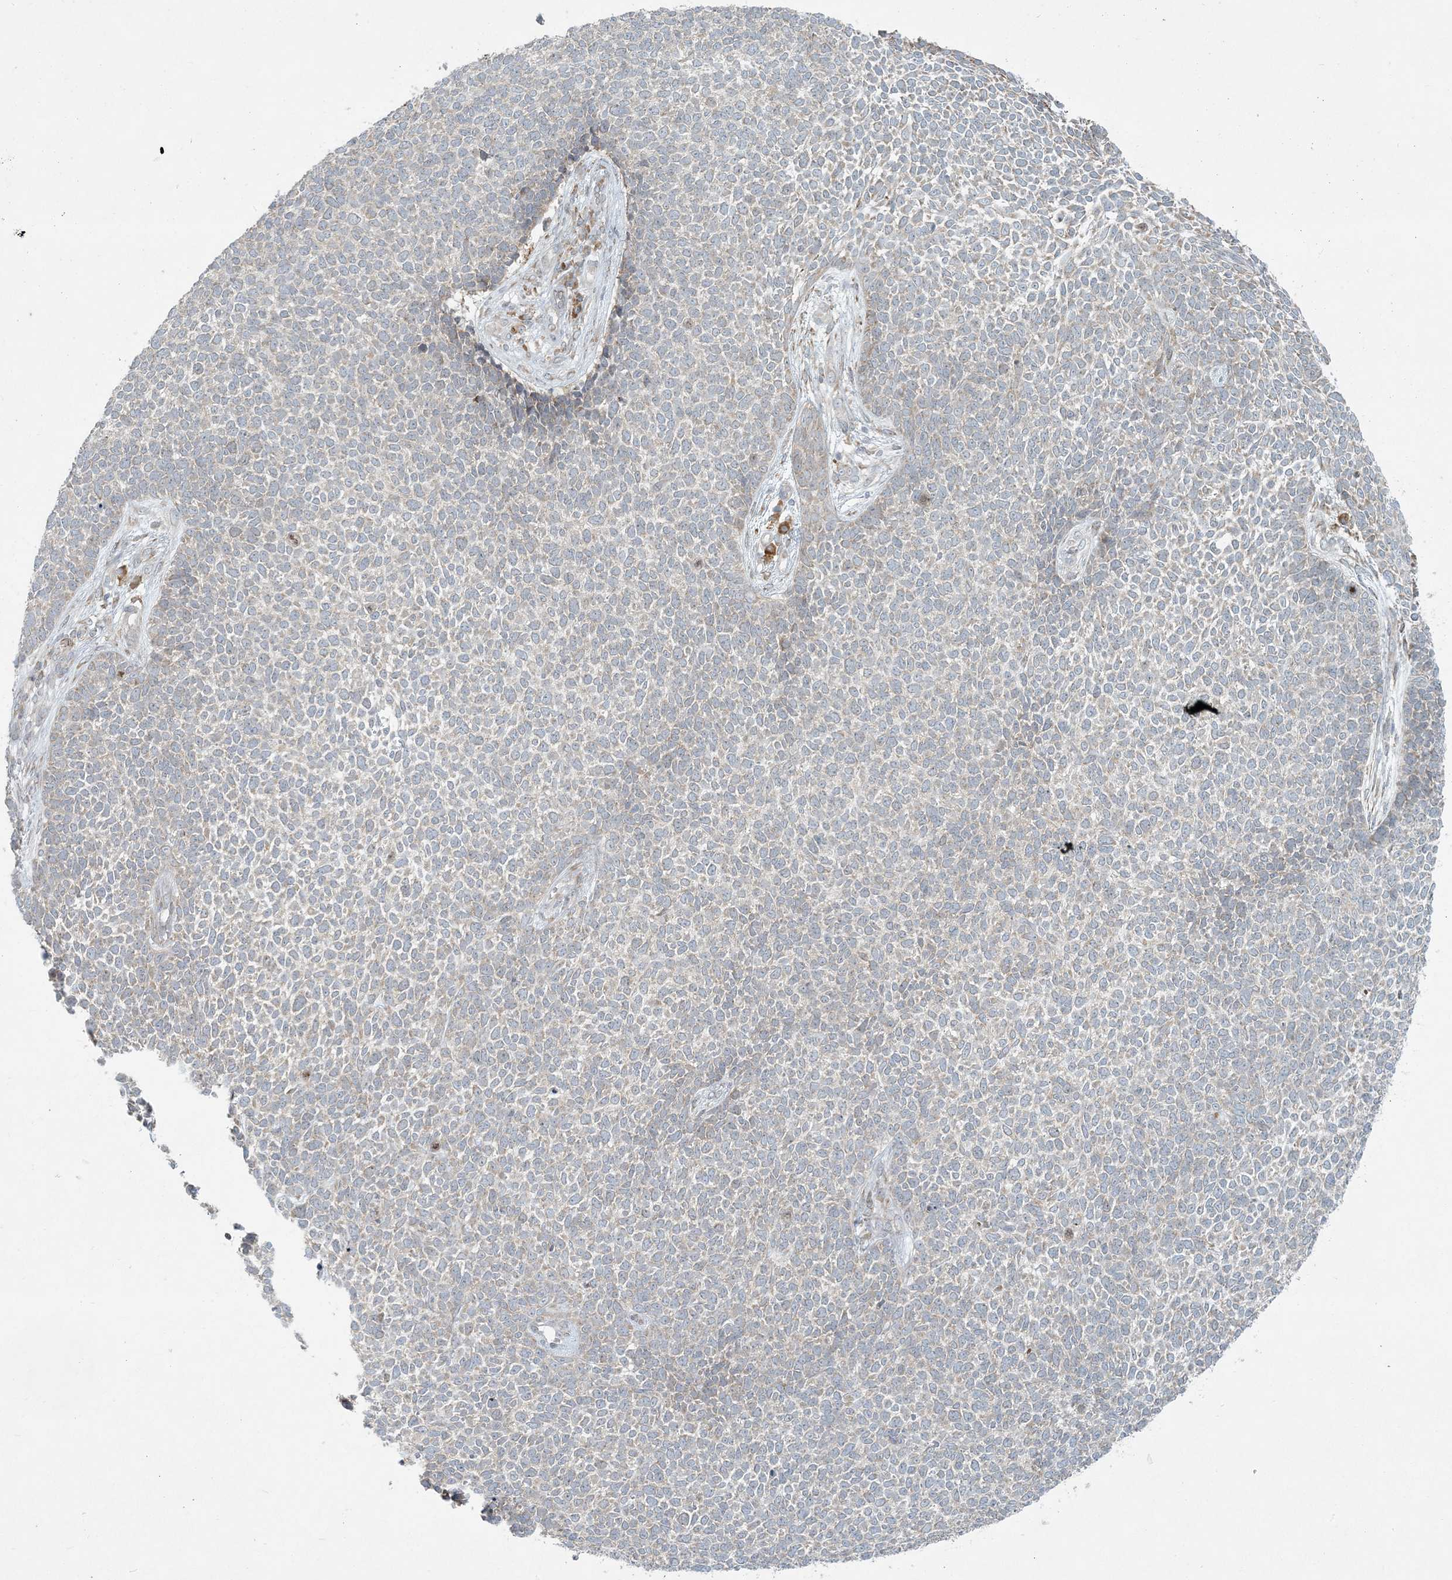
{"staining": {"intensity": "weak", "quantity": "<25%", "location": "cytoplasmic/membranous"}, "tissue": "skin cancer", "cell_type": "Tumor cells", "image_type": "cancer", "snomed": [{"axis": "morphology", "description": "Basal cell carcinoma"}, {"axis": "topography", "description": "Skin"}], "caption": "Human skin cancer stained for a protein using immunohistochemistry shows no expression in tumor cells.", "gene": "HACL1", "patient": {"sex": "female", "age": 84}}